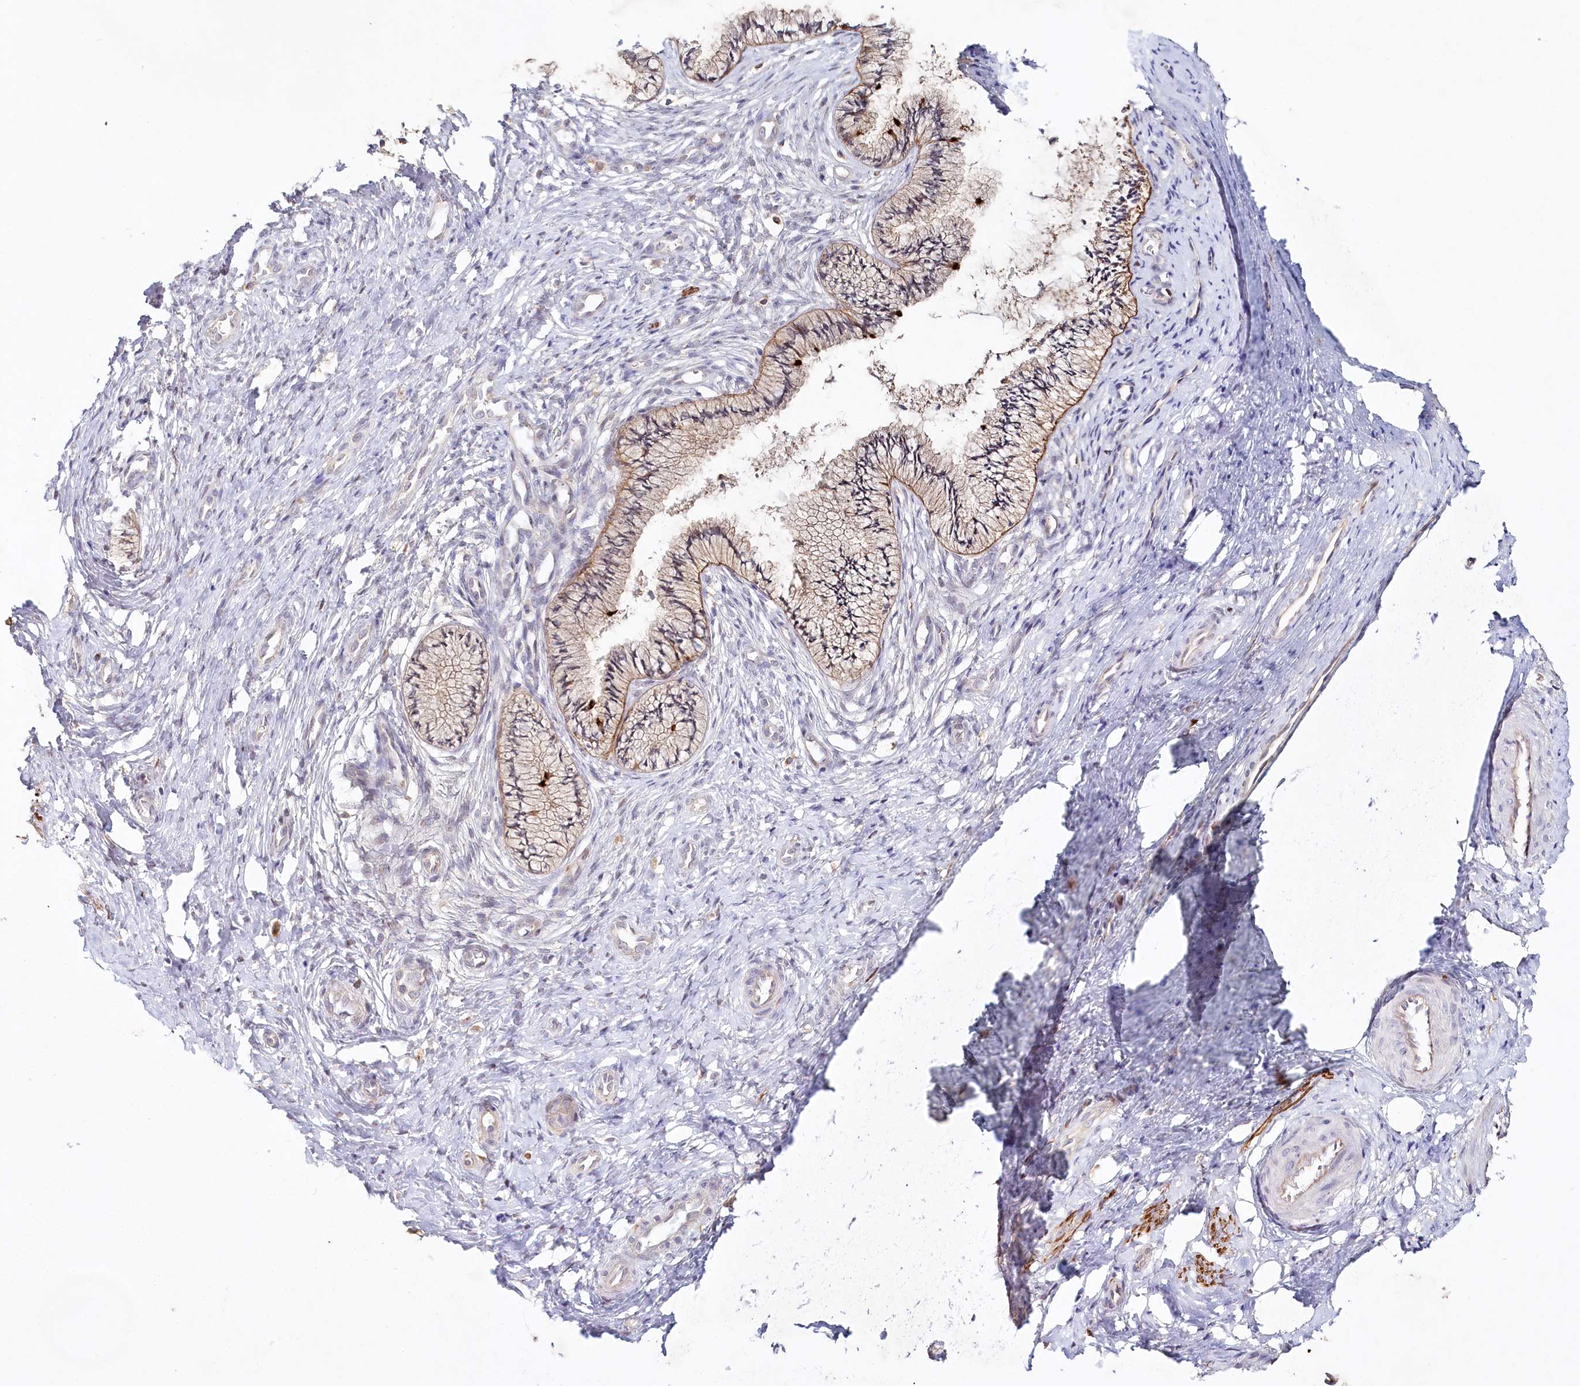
{"staining": {"intensity": "weak", "quantity": ">75%", "location": "cytoplasmic/membranous"}, "tissue": "cervix", "cell_type": "Glandular cells", "image_type": "normal", "snomed": [{"axis": "morphology", "description": "Normal tissue, NOS"}, {"axis": "topography", "description": "Cervix"}], "caption": "IHC of benign cervix exhibits low levels of weak cytoplasmic/membranous positivity in approximately >75% of glandular cells. (Stains: DAB (3,3'-diaminobenzidine) in brown, nuclei in blue, Microscopy: brightfield microscopy at high magnification).", "gene": "ALDH3B1", "patient": {"sex": "female", "age": 36}}